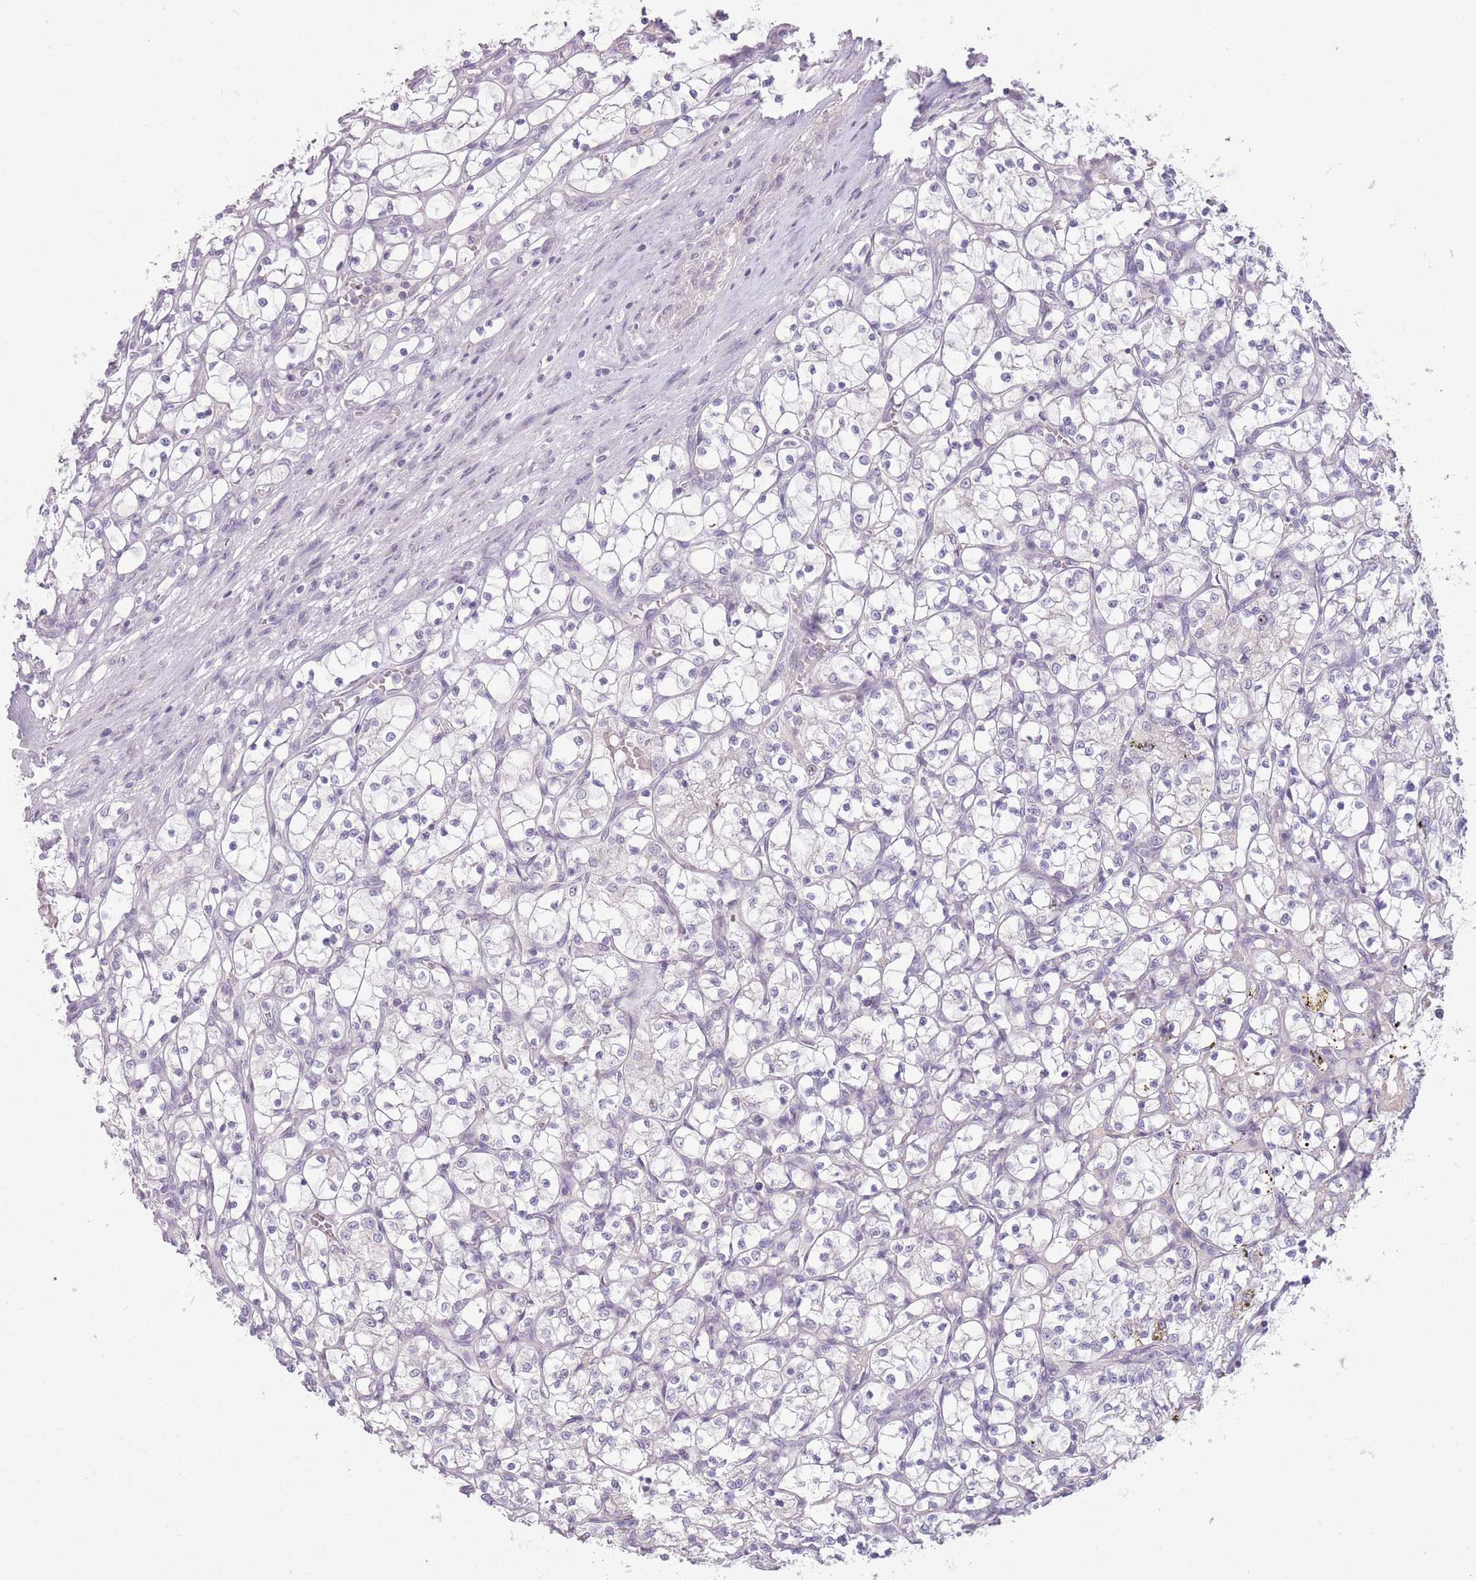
{"staining": {"intensity": "negative", "quantity": "none", "location": "none"}, "tissue": "renal cancer", "cell_type": "Tumor cells", "image_type": "cancer", "snomed": [{"axis": "morphology", "description": "Adenocarcinoma, NOS"}, {"axis": "topography", "description": "Kidney"}], "caption": "Tumor cells show no significant protein expression in renal cancer (adenocarcinoma).", "gene": "ZBTB24", "patient": {"sex": "female", "age": 69}}